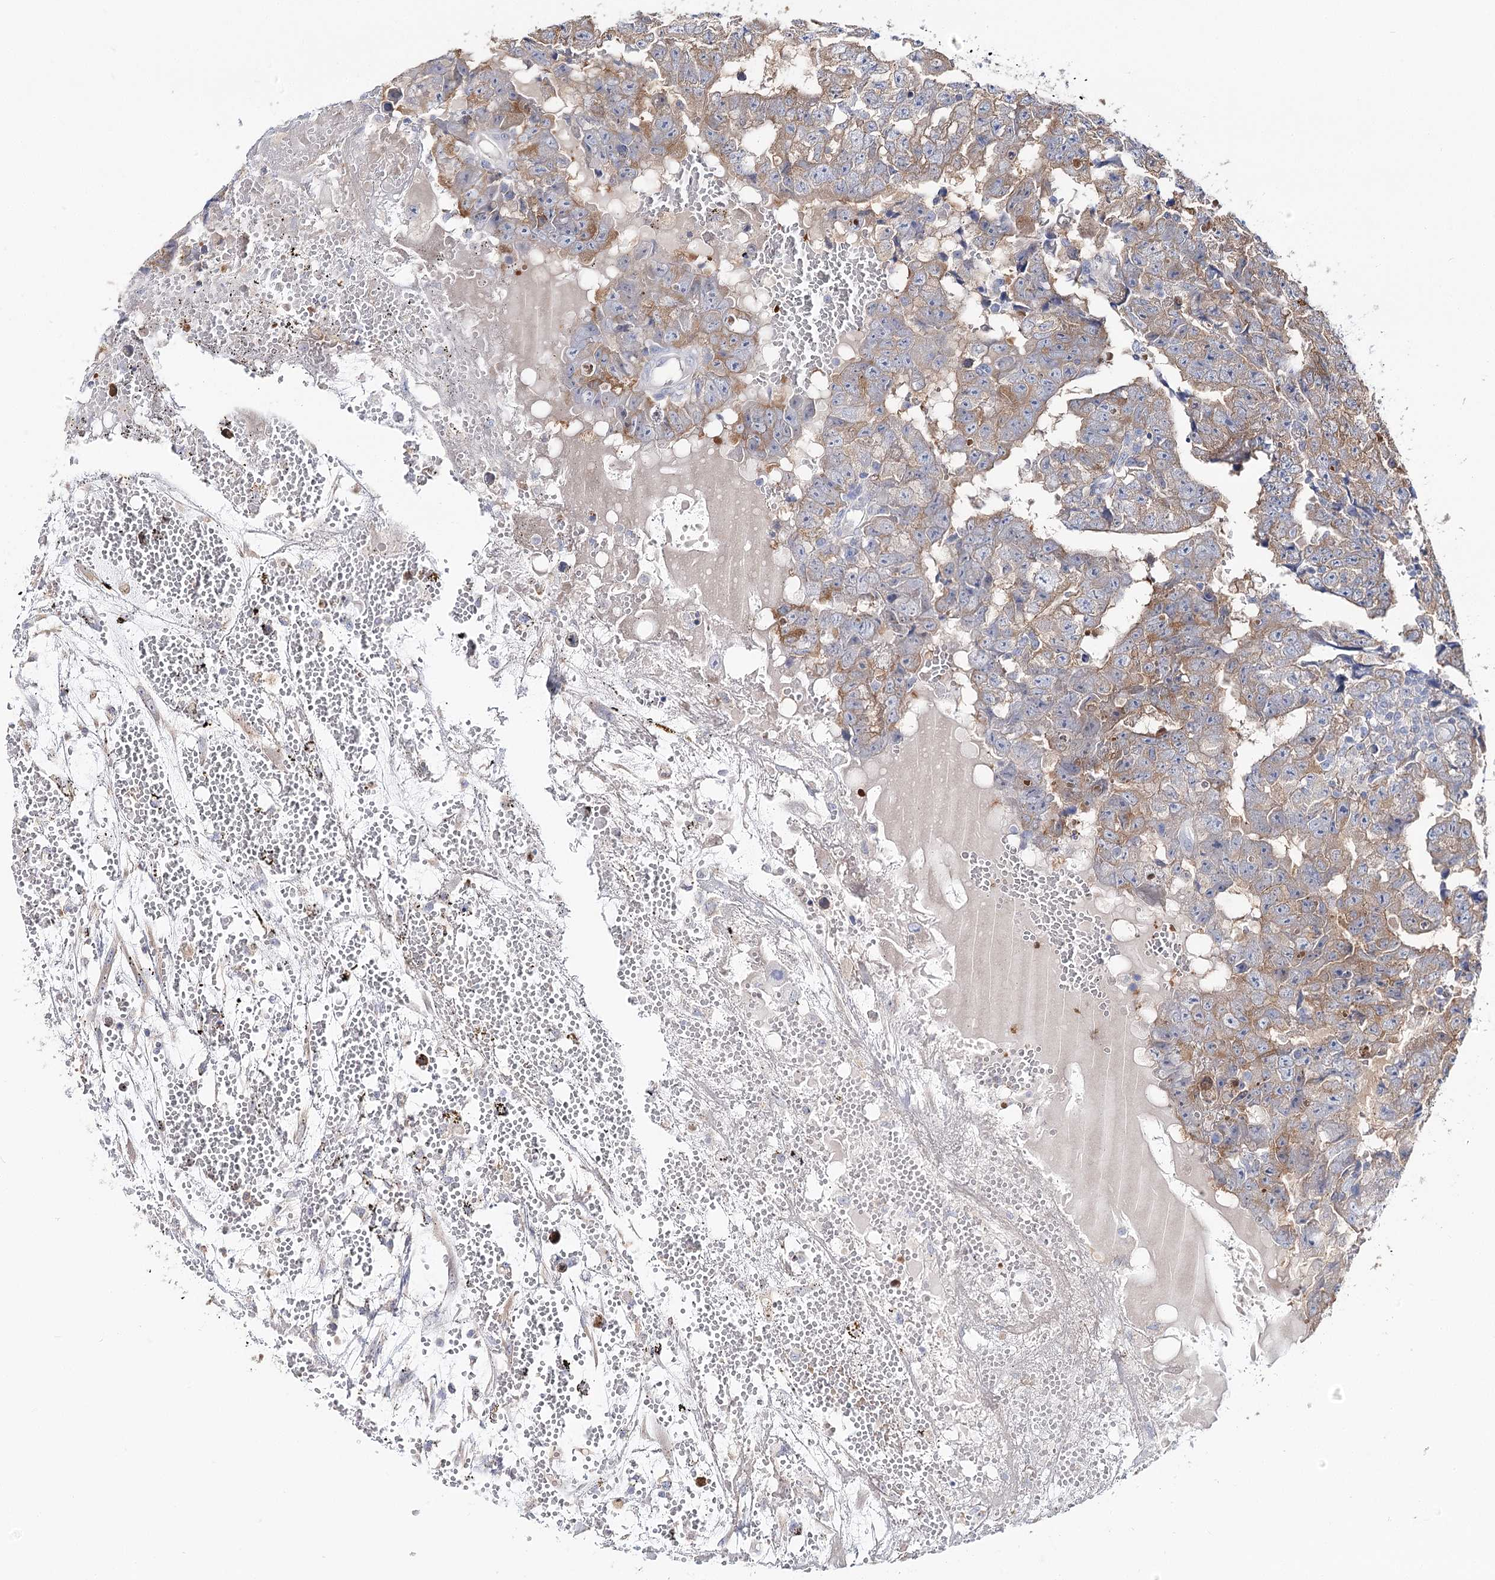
{"staining": {"intensity": "weak", "quantity": "25%-75%", "location": "cytoplasmic/membranous"}, "tissue": "testis cancer", "cell_type": "Tumor cells", "image_type": "cancer", "snomed": [{"axis": "morphology", "description": "Carcinoma, Embryonal, NOS"}, {"axis": "topography", "description": "Testis"}], "caption": "The micrograph shows a brown stain indicating the presence of a protein in the cytoplasmic/membranous of tumor cells in embryonal carcinoma (testis).", "gene": "UGP2", "patient": {"sex": "male", "age": 25}}